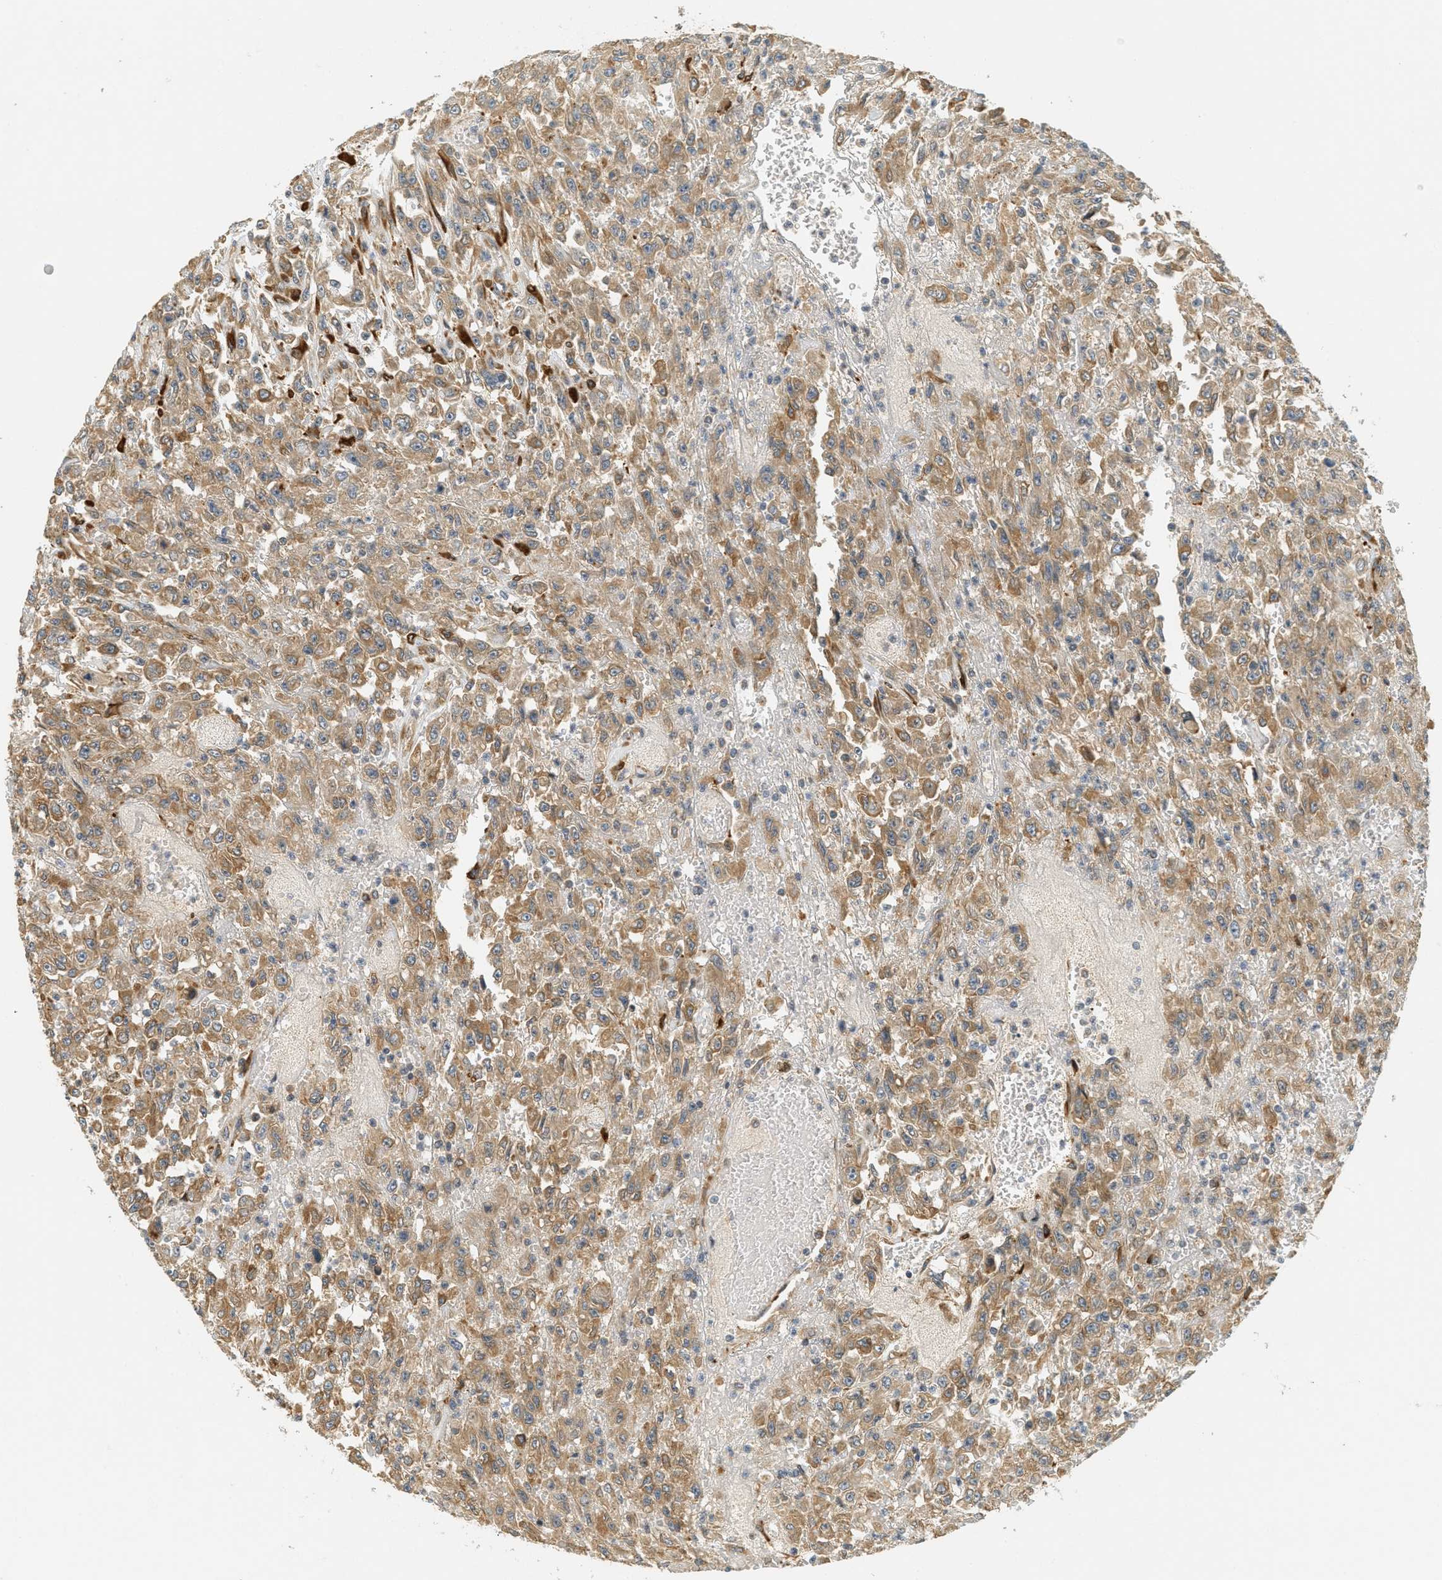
{"staining": {"intensity": "moderate", "quantity": ">75%", "location": "cytoplasmic/membranous"}, "tissue": "urothelial cancer", "cell_type": "Tumor cells", "image_type": "cancer", "snomed": [{"axis": "morphology", "description": "Urothelial carcinoma, High grade"}, {"axis": "topography", "description": "Urinary bladder"}], "caption": "IHC histopathology image of neoplastic tissue: urothelial carcinoma (high-grade) stained using immunohistochemistry shows medium levels of moderate protein expression localized specifically in the cytoplasmic/membranous of tumor cells, appearing as a cytoplasmic/membranous brown color.", "gene": "PDK1", "patient": {"sex": "male", "age": 46}}